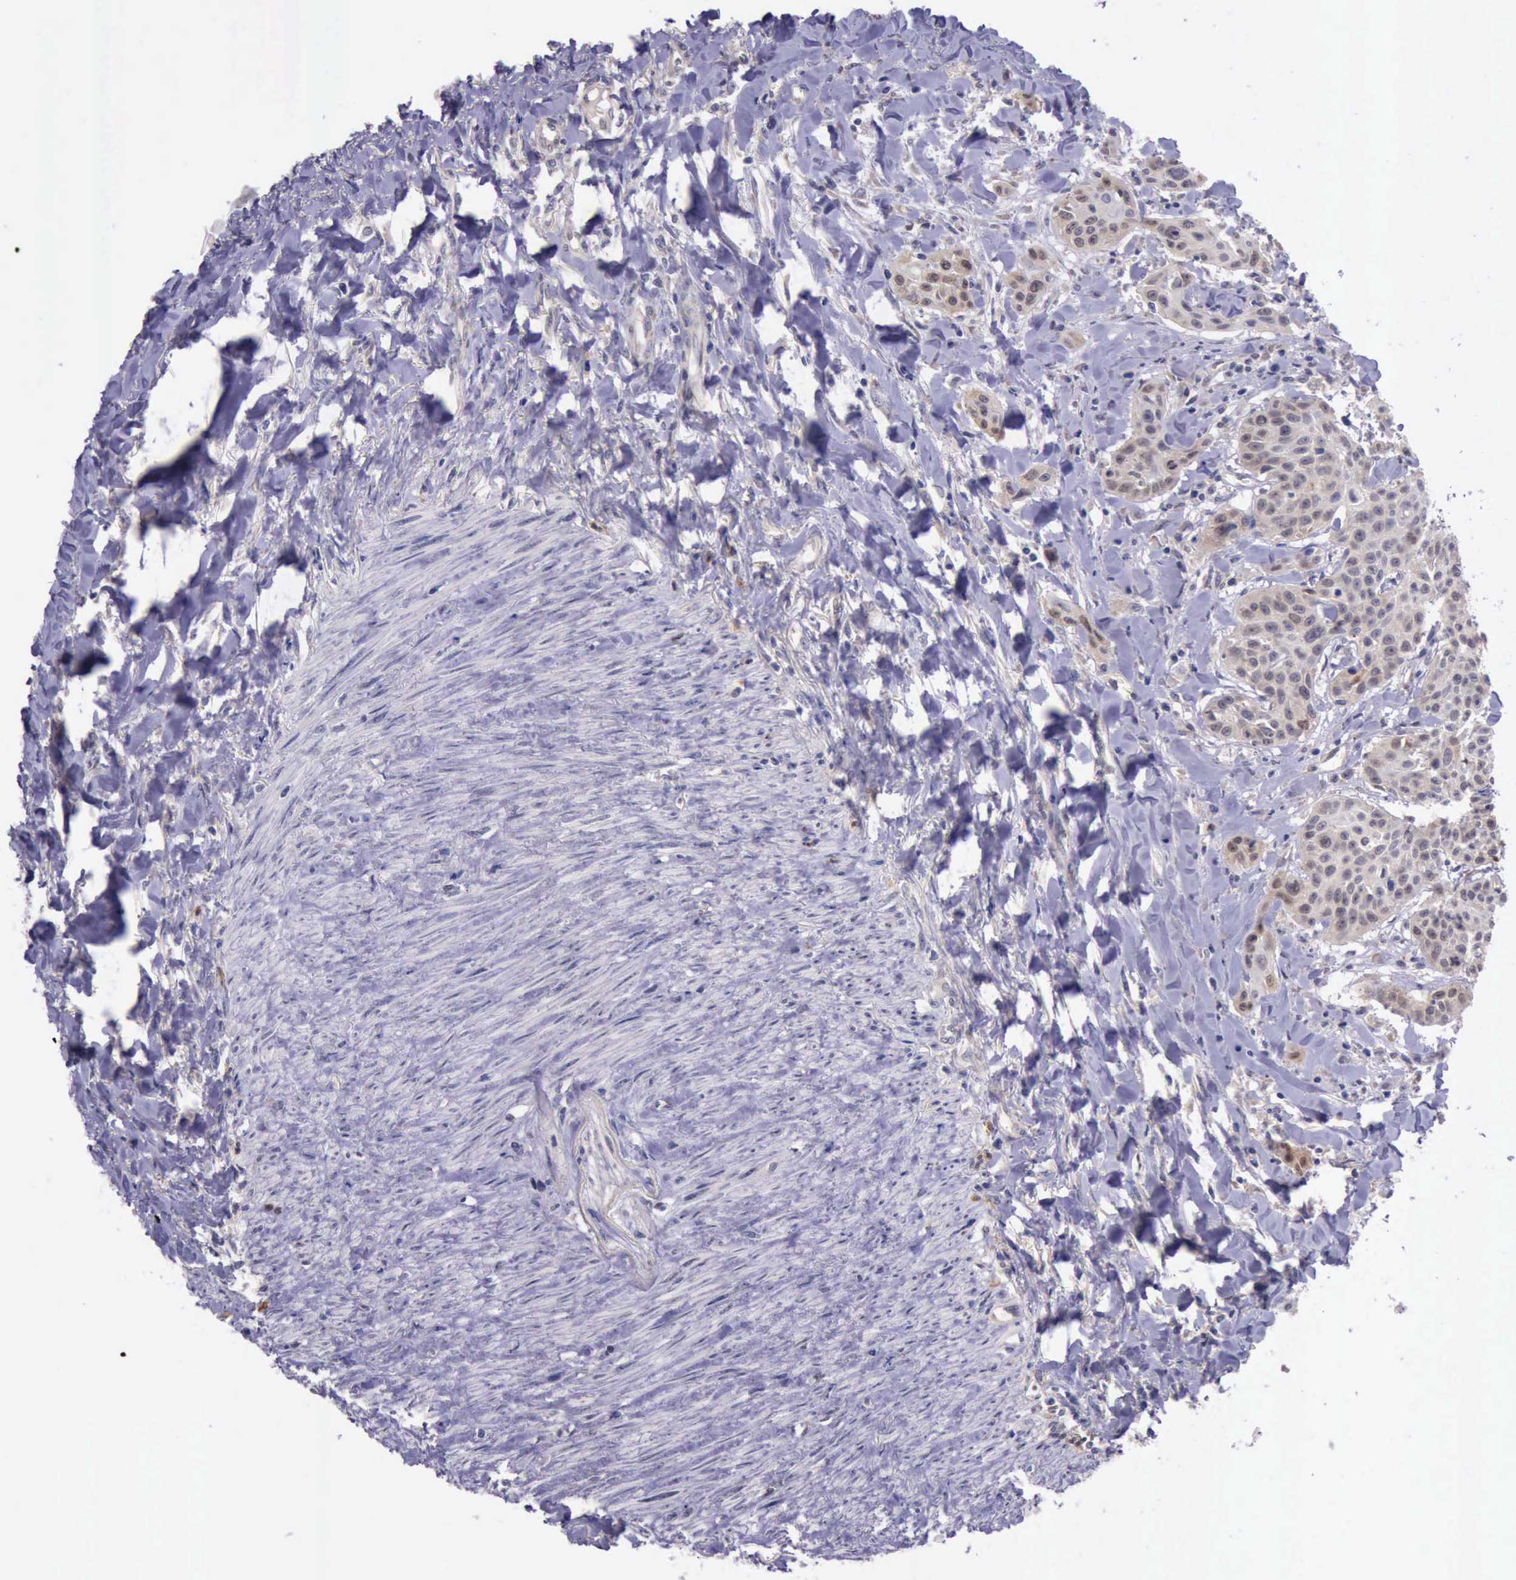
{"staining": {"intensity": "weak", "quantity": "25%-75%", "location": "cytoplasmic/membranous"}, "tissue": "head and neck cancer", "cell_type": "Tumor cells", "image_type": "cancer", "snomed": [{"axis": "morphology", "description": "Squamous cell carcinoma, NOS"}, {"axis": "morphology", "description": "Squamous cell carcinoma, metastatic, NOS"}, {"axis": "topography", "description": "Lymph node"}, {"axis": "topography", "description": "Salivary gland"}, {"axis": "topography", "description": "Head-Neck"}], "caption": "Protein analysis of head and neck squamous cell carcinoma tissue shows weak cytoplasmic/membranous positivity in about 25%-75% of tumor cells. Immunohistochemistry (ihc) stains the protein of interest in brown and the nuclei are stained blue.", "gene": "PLEK2", "patient": {"sex": "female", "age": 74}}